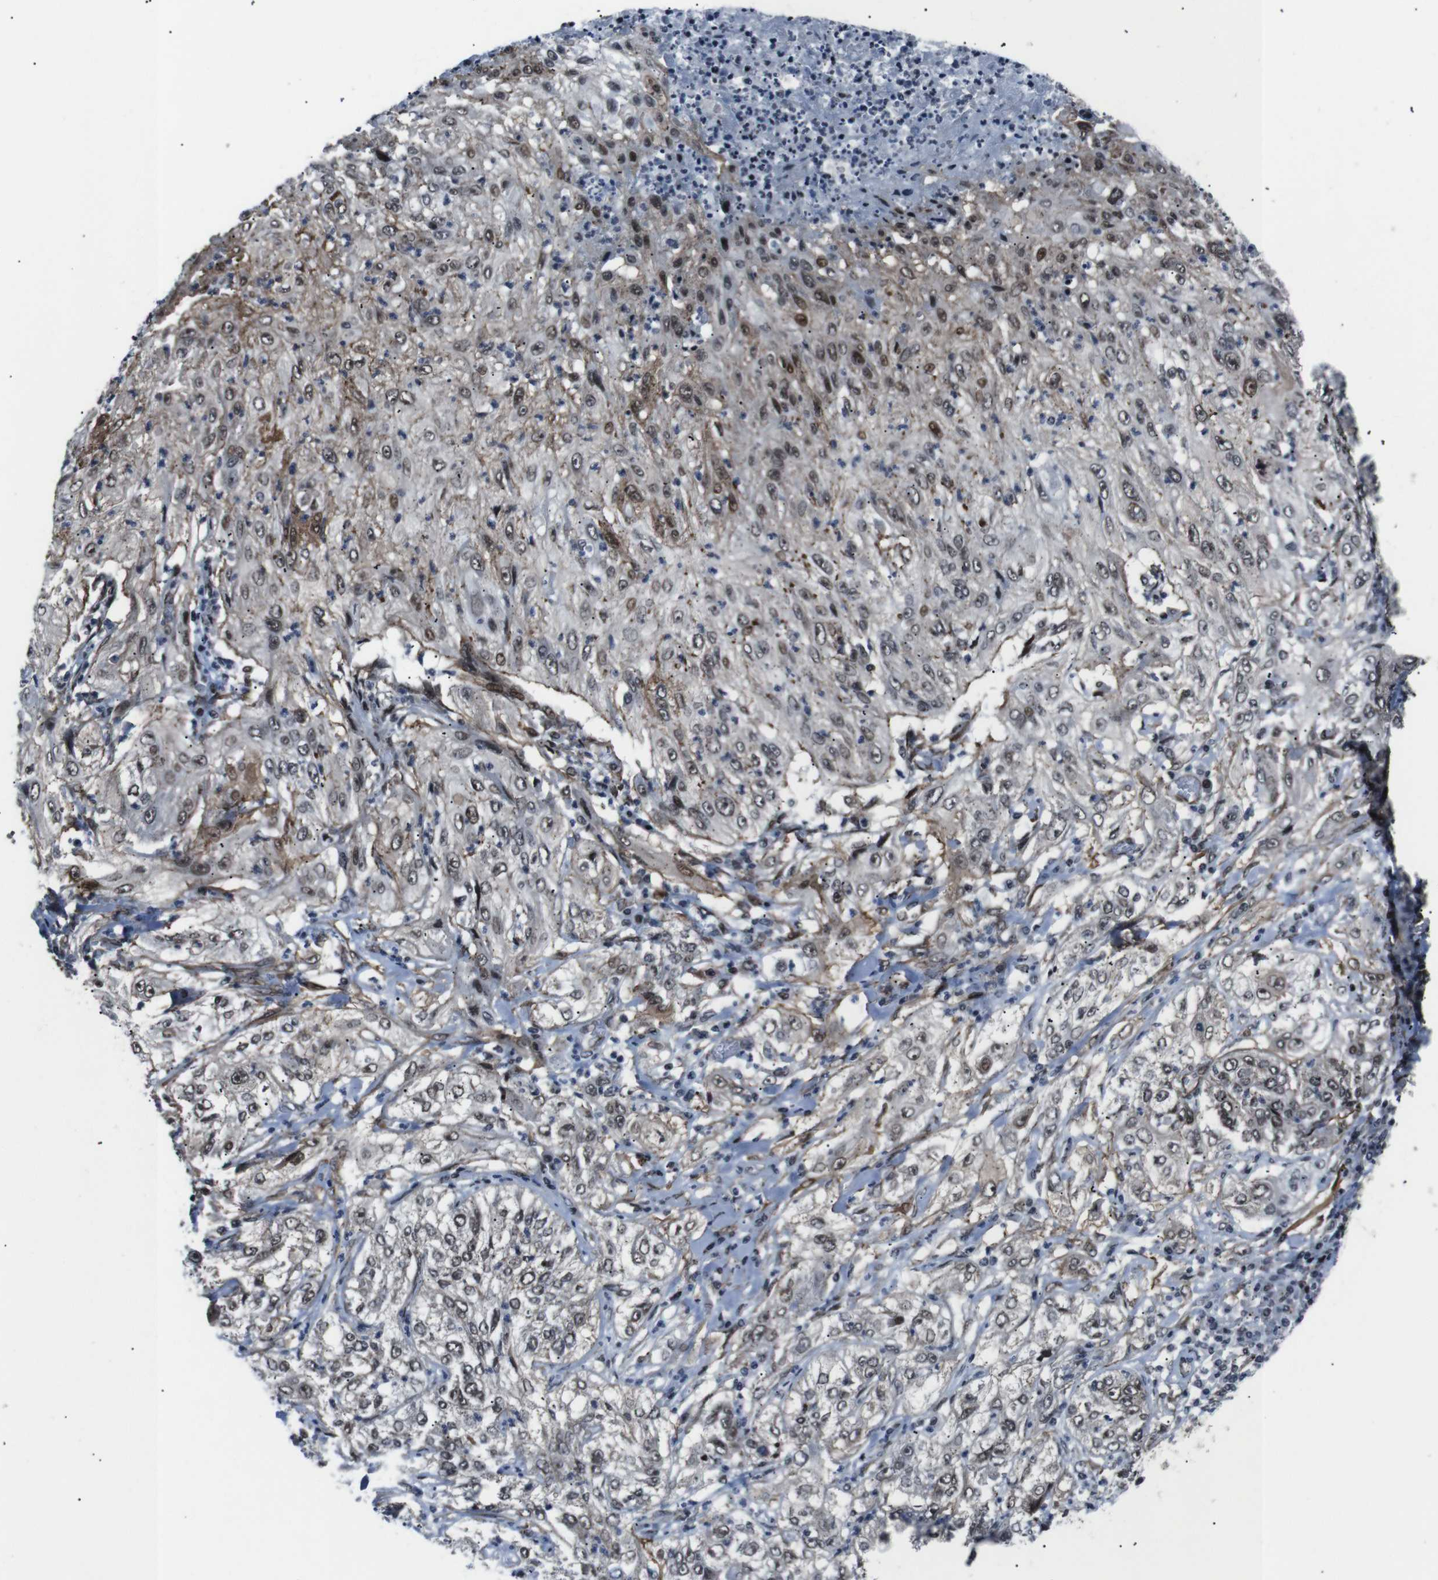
{"staining": {"intensity": "moderate", "quantity": "25%-75%", "location": "cytoplasmic/membranous,nuclear"}, "tissue": "lung cancer", "cell_type": "Tumor cells", "image_type": "cancer", "snomed": [{"axis": "morphology", "description": "Inflammation, NOS"}, {"axis": "morphology", "description": "Squamous cell carcinoma, NOS"}, {"axis": "topography", "description": "Lymph node"}, {"axis": "topography", "description": "Soft tissue"}, {"axis": "topography", "description": "Lung"}], "caption": "Lung cancer stained with a brown dye displays moderate cytoplasmic/membranous and nuclear positive positivity in about 25%-75% of tumor cells.", "gene": "HNRNPU", "patient": {"sex": "male", "age": 66}}